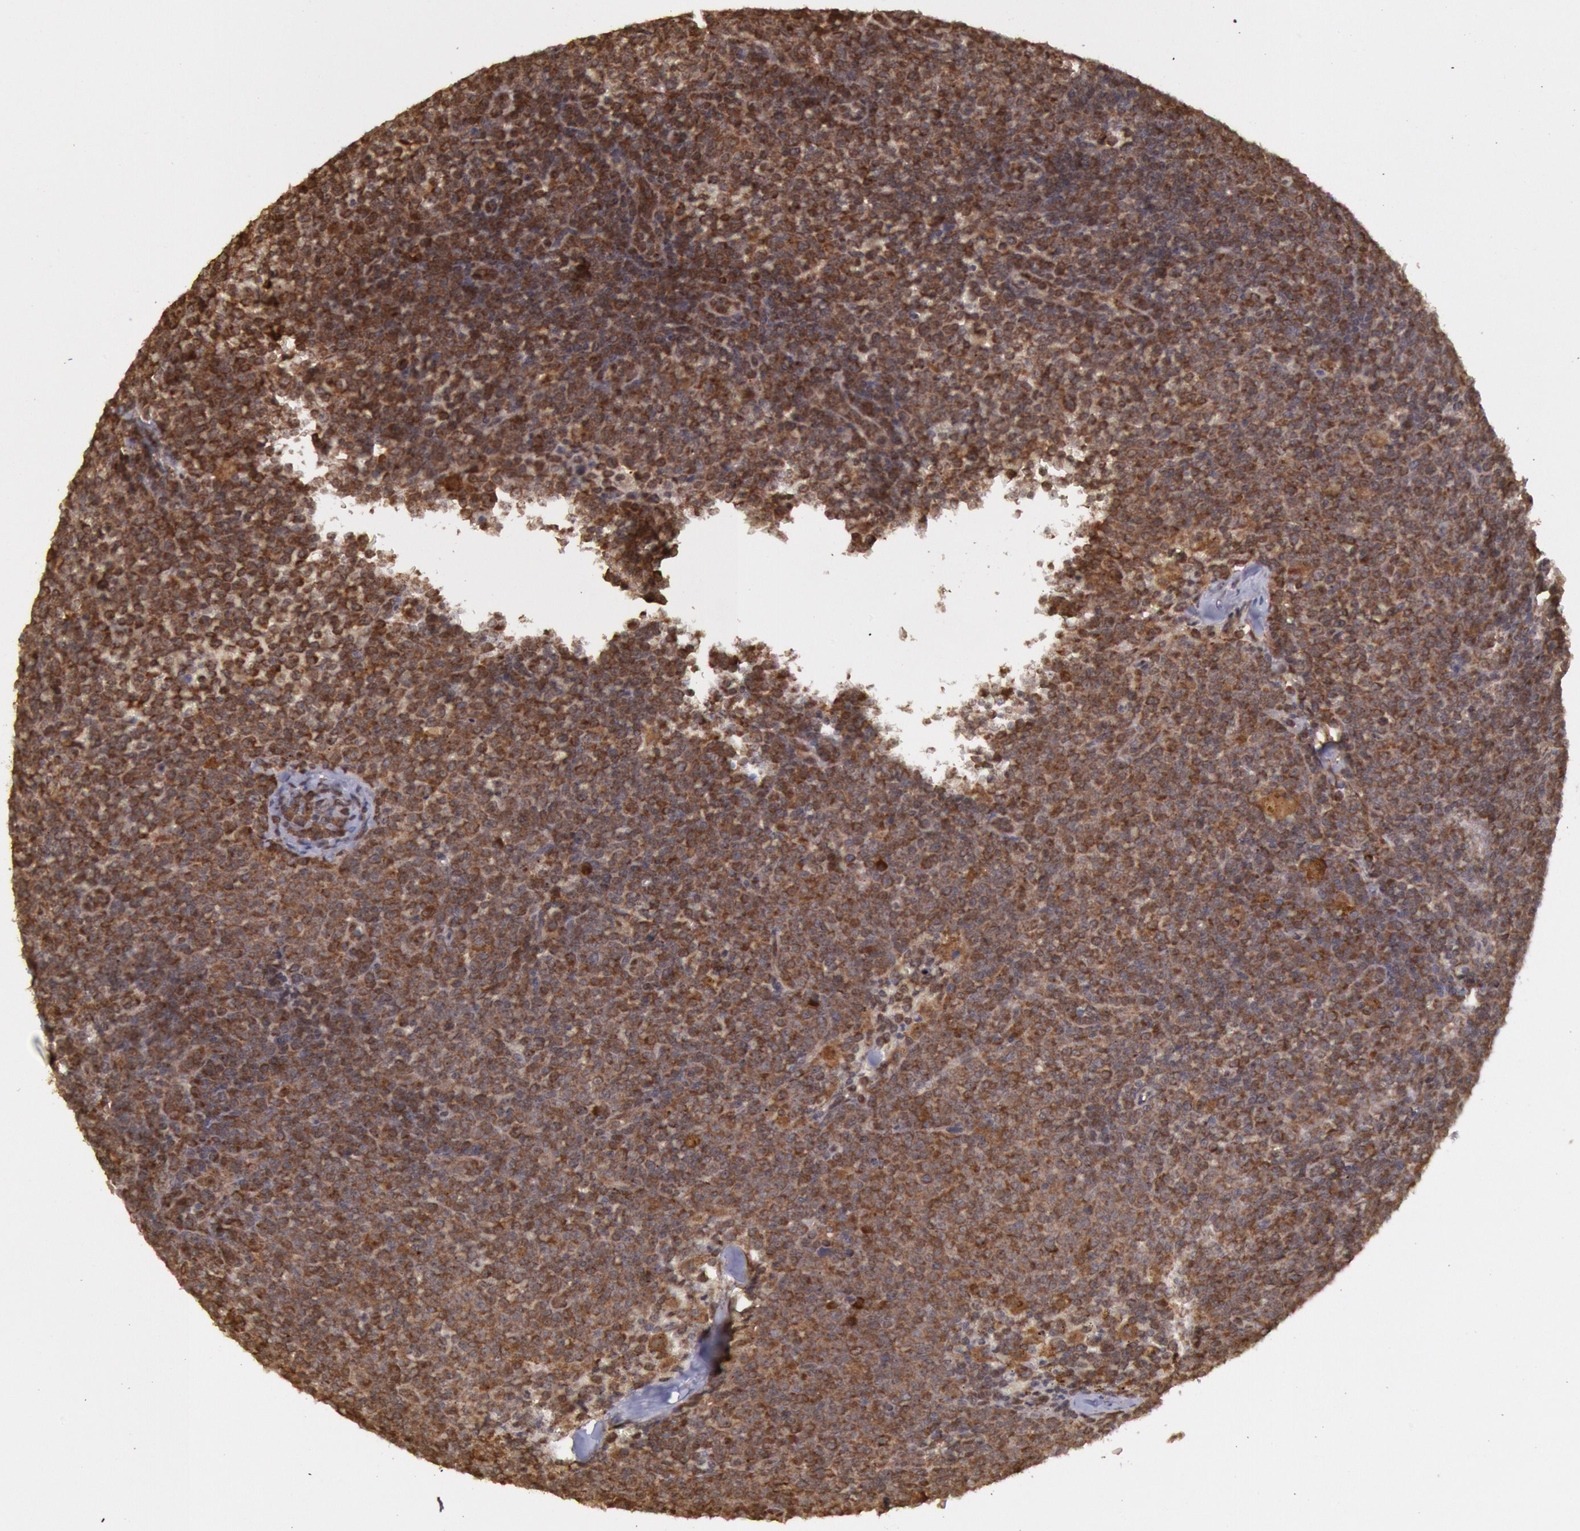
{"staining": {"intensity": "moderate", "quantity": ">75%", "location": "cytoplasmic/membranous"}, "tissue": "lymphoma", "cell_type": "Tumor cells", "image_type": "cancer", "snomed": [{"axis": "morphology", "description": "Malignant lymphoma, non-Hodgkin's type, Low grade"}, {"axis": "topography", "description": "Lymph node"}], "caption": "Approximately >75% of tumor cells in lymphoma reveal moderate cytoplasmic/membranous protein positivity as visualized by brown immunohistochemical staining.", "gene": "STX17", "patient": {"sex": "male", "age": 50}}